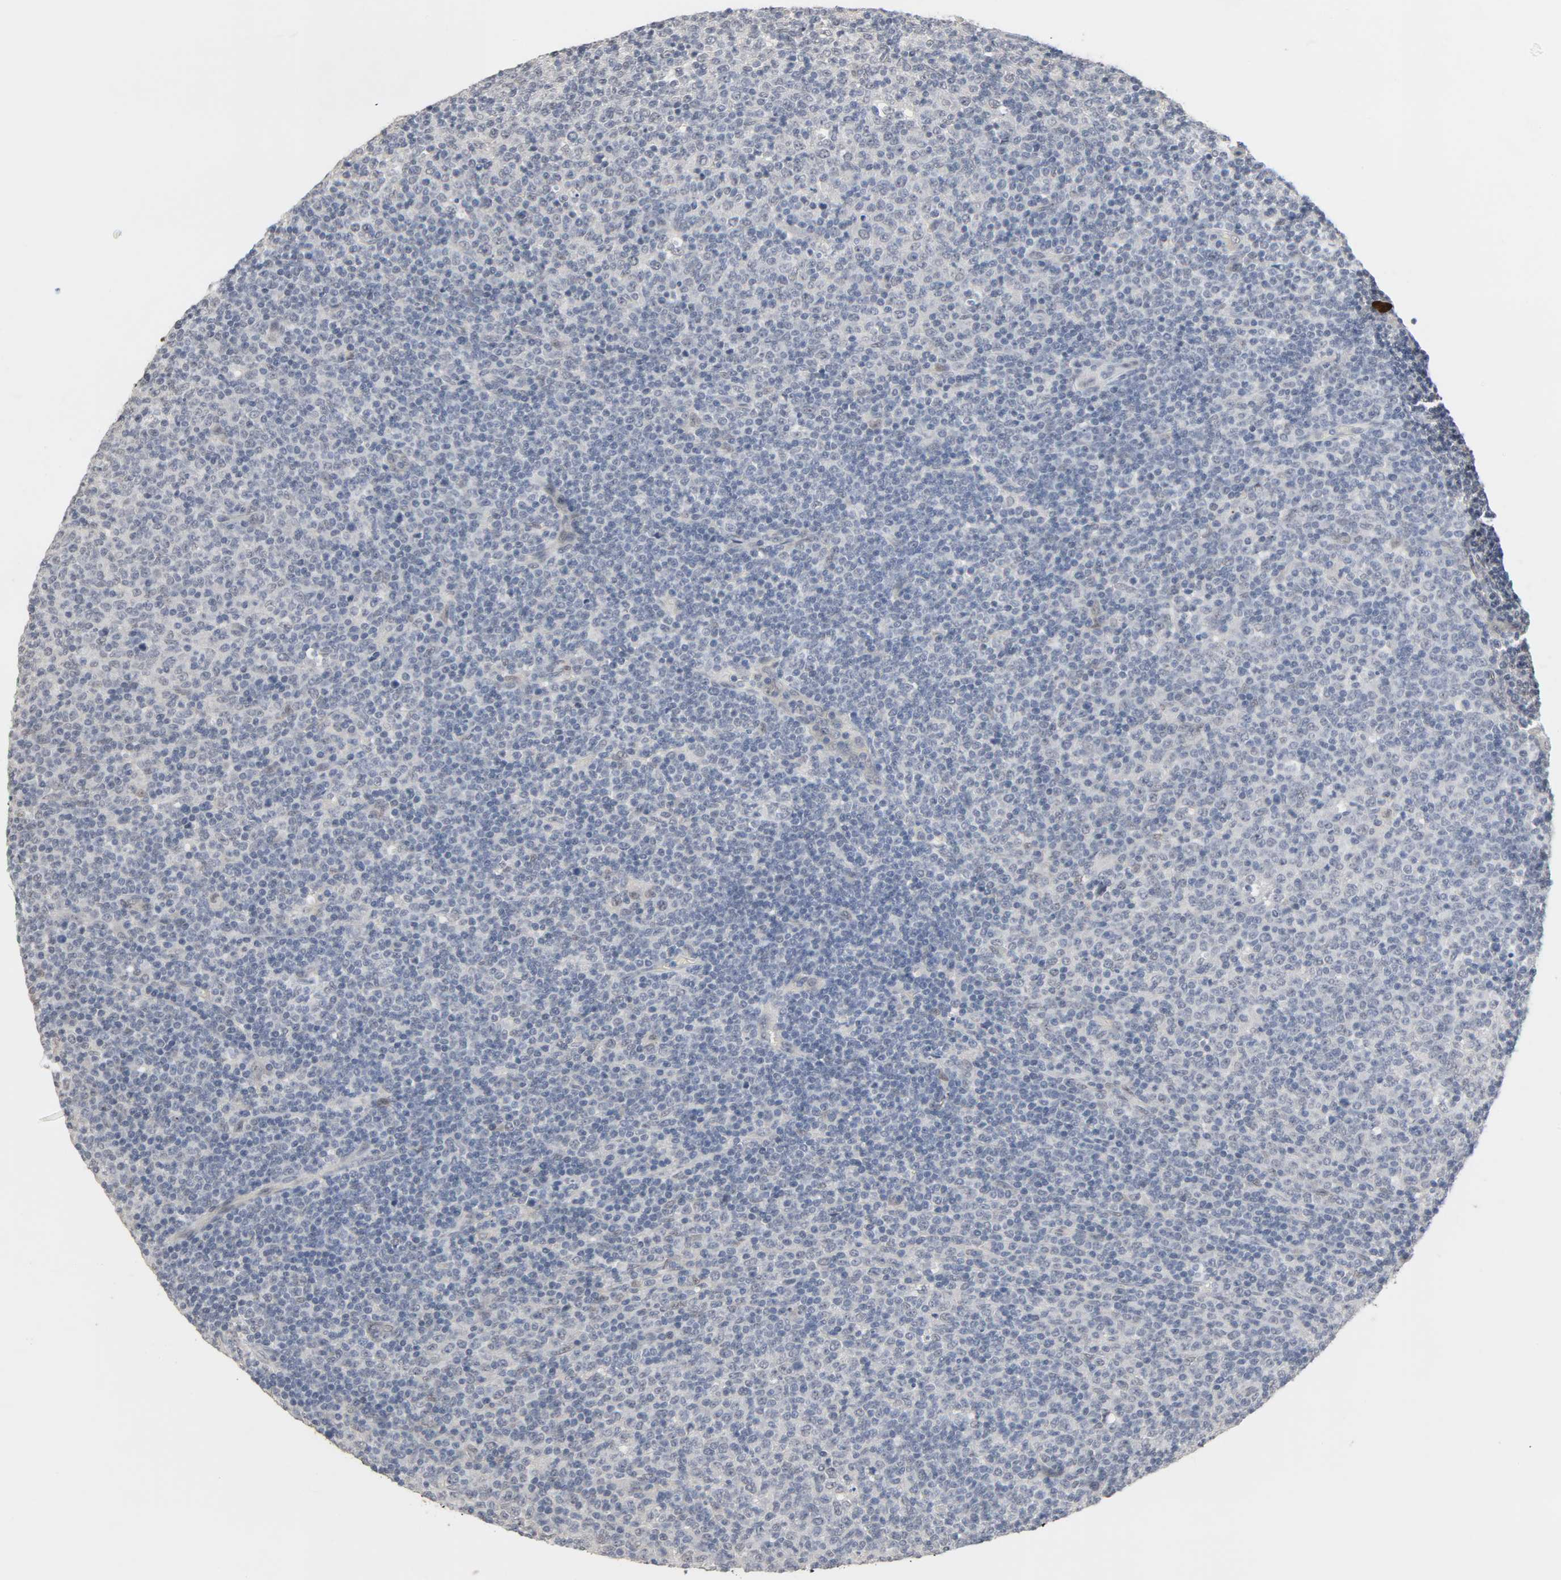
{"staining": {"intensity": "negative", "quantity": "none", "location": "none"}, "tissue": "lymphoma", "cell_type": "Tumor cells", "image_type": "cancer", "snomed": [{"axis": "morphology", "description": "Malignant lymphoma, non-Hodgkin's type, Low grade"}, {"axis": "topography", "description": "Lymph node"}], "caption": "Malignant lymphoma, non-Hodgkin's type (low-grade) was stained to show a protein in brown. There is no significant expression in tumor cells.", "gene": "ACSS2", "patient": {"sex": "male", "age": 70}}